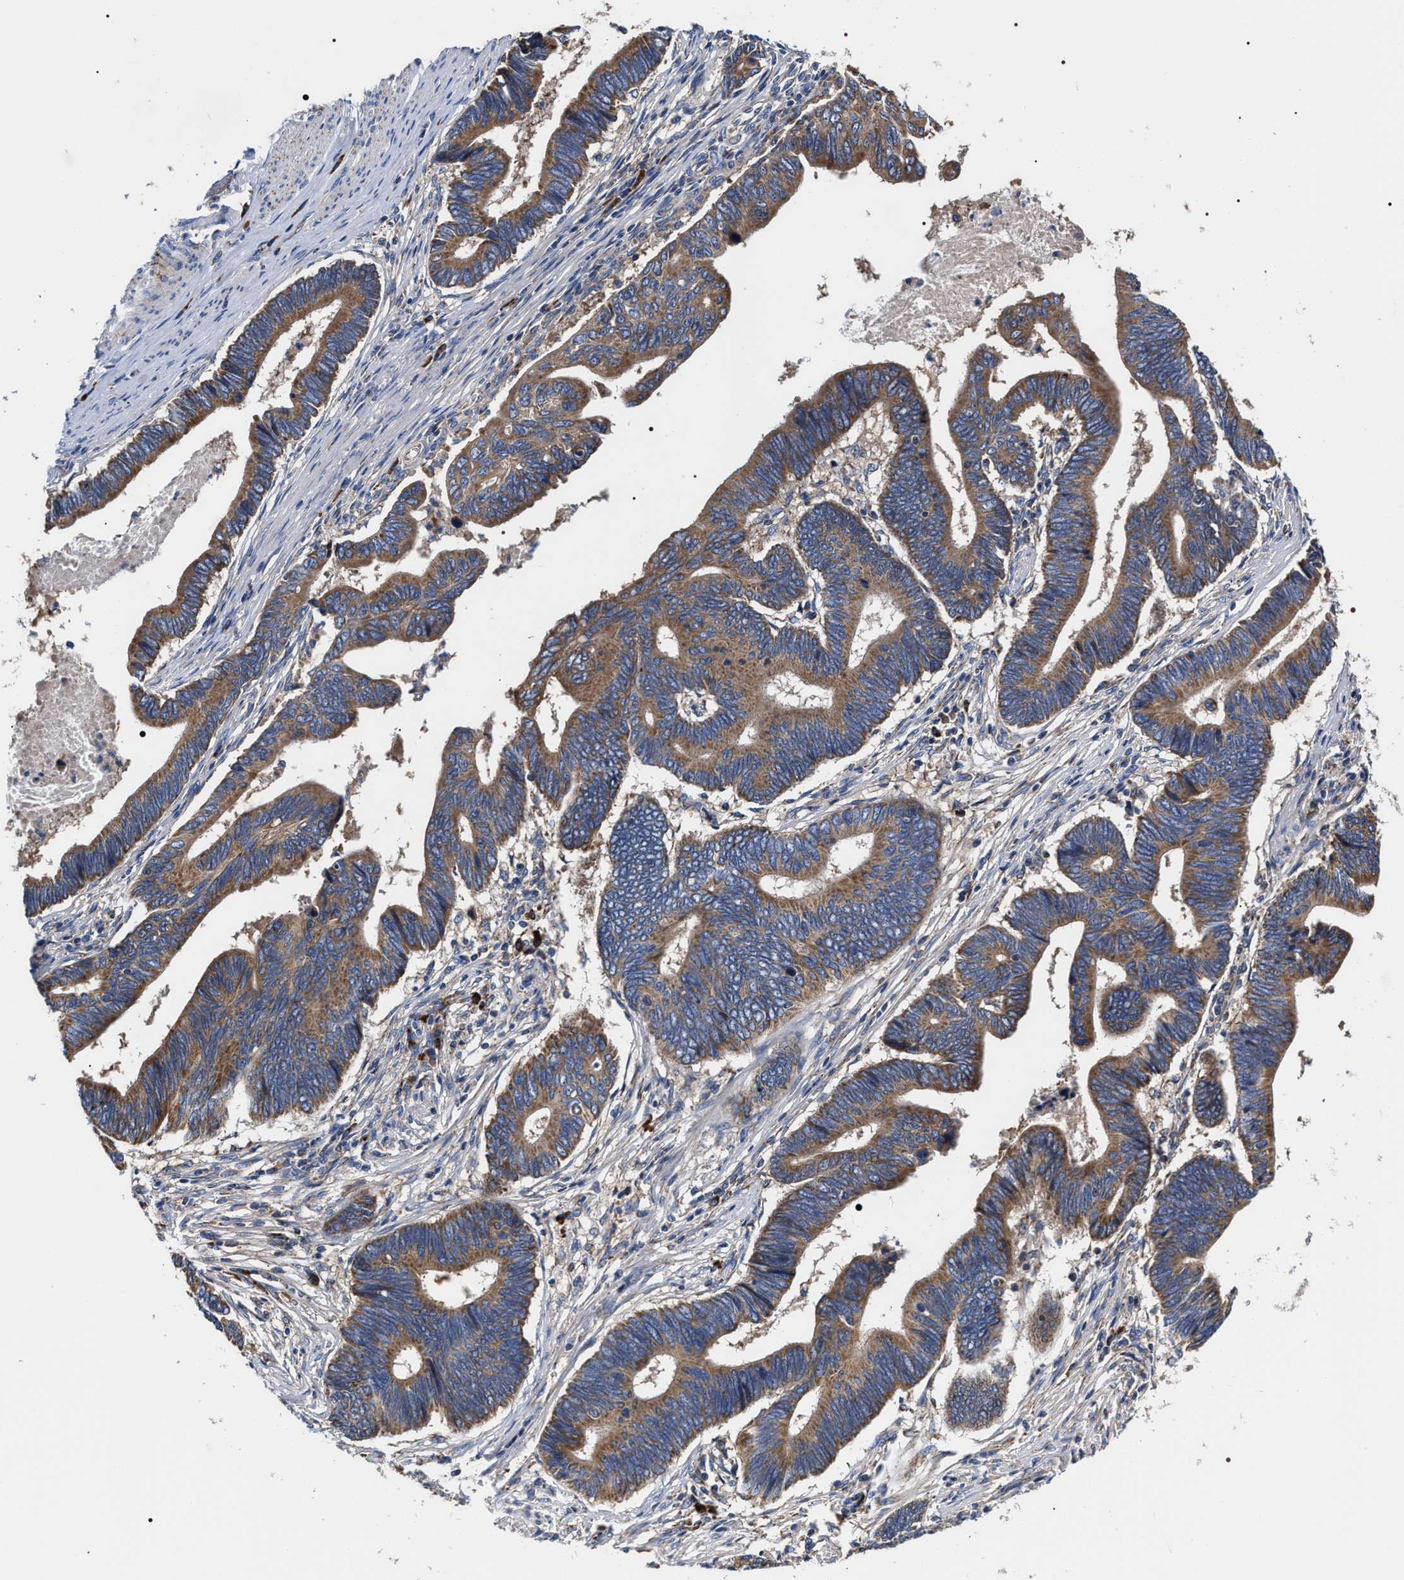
{"staining": {"intensity": "moderate", "quantity": ">75%", "location": "cytoplasmic/membranous"}, "tissue": "pancreatic cancer", "cell_type": "Tumor cells", "image_type": "cancer", "snomed": [{"axis": "morphology", "description": "Adenocarcinoma, NOS"}, {"axis": "topography", "description": "Pancreas"}], "caption": "Protein expression analysis of human pancreatic cancer (adenocarcinoma) reveals moderate cytoplasmic/membranous staining in approximately >75% of tumor cells.", "gene": "MACC1", "patient": {"sex": "female", "age": 70}}